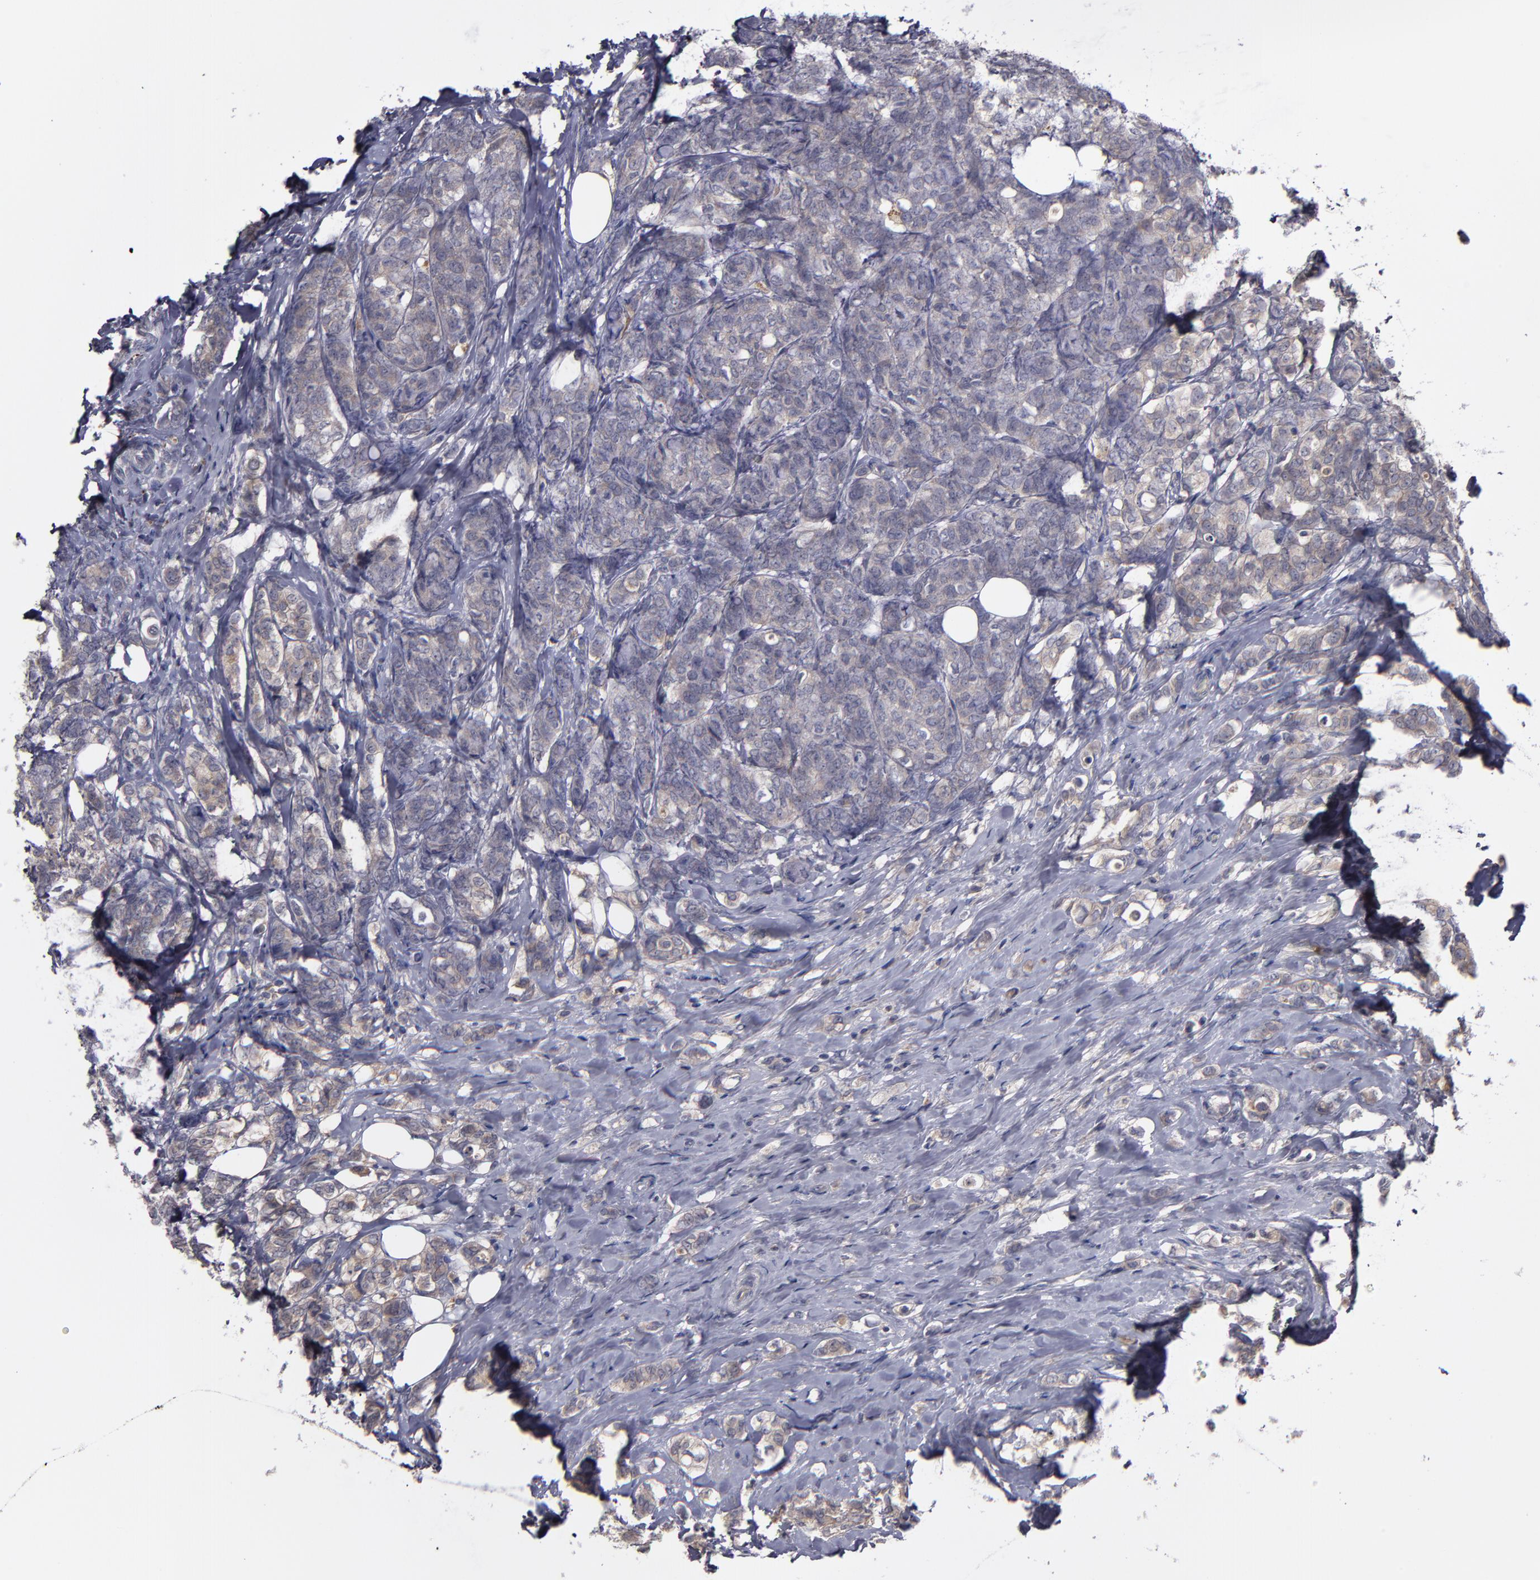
{"staining": {"intensity": "weak", "quantity": ">75%", "location": "cytoplasmic/membranous"}, "tissue": "breast cancer", "cell_type": "Tumor cells", "image_type": "cancer", "snomed": [{"axis": "morphology", "description": "Lobular carcinoma"}, {"axis": "topography", "description": "Breast"}], "caption": "Breast lobular carcinoma tissue reveals weak cytoplasmic/membranous staining in approximately >75% of tumor cells, visualized by immunohistochemistry.", "gene": "MMP11", "patient": {"sex": "female", "age": 60}}